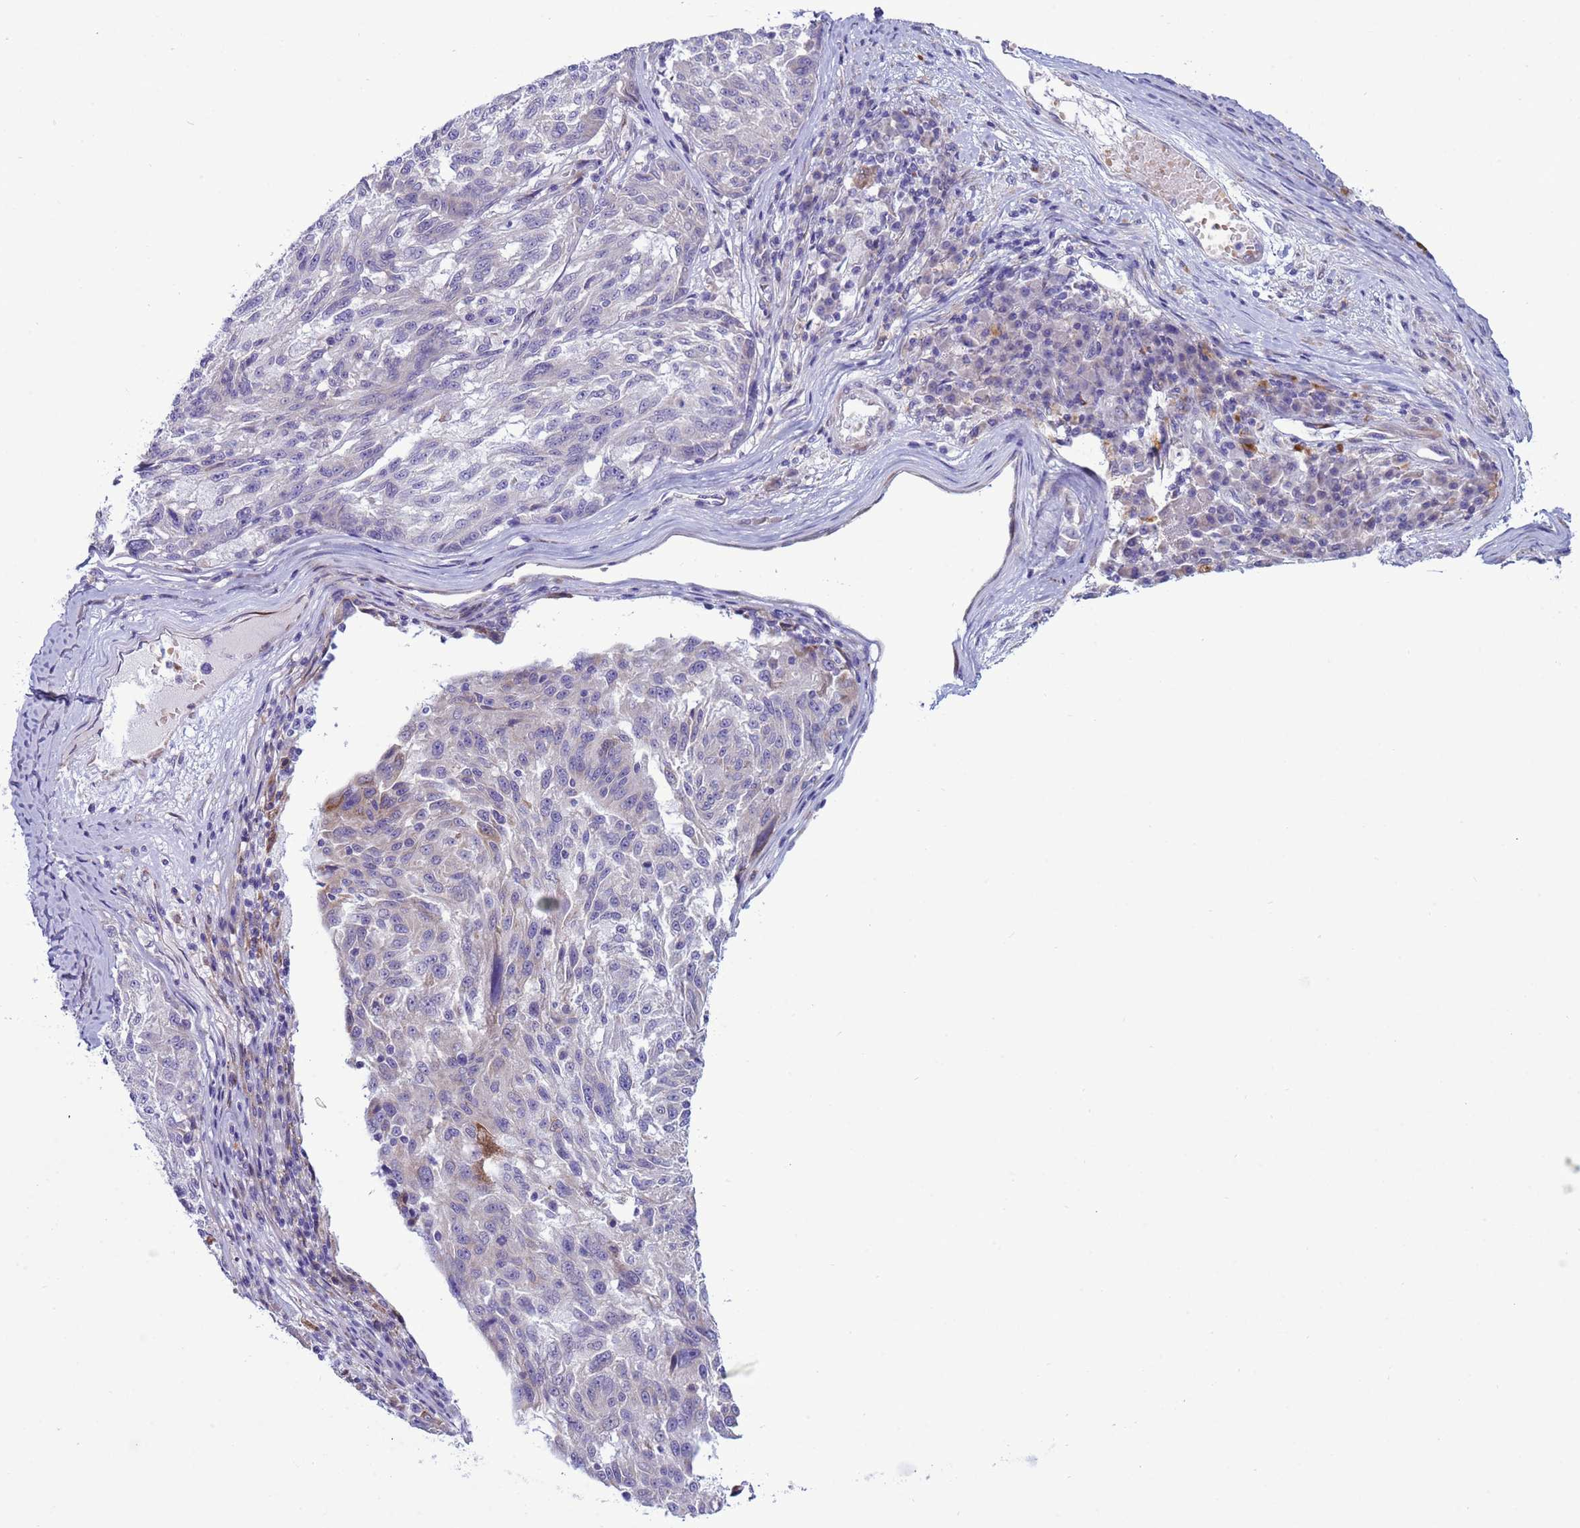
{"staining": {"intensity": "negative", "quantity": "none", "location": "none"}, "tissue": "melanoma", "cell_type": "Tumor cells", "image_type": "cancer", "snomed": [{"axis": "morphology", "description": "Malignant melanoma, NOS"}, {"axis": "topography", "description": "Skin"}], "caption": "The immunohistochemistry (IHC) histopathology image has no significant expression in tumor cells of malignant melanoma tissue.", "gene": "ABHD17B", "patient": {"sex": "male", "age": 53}}